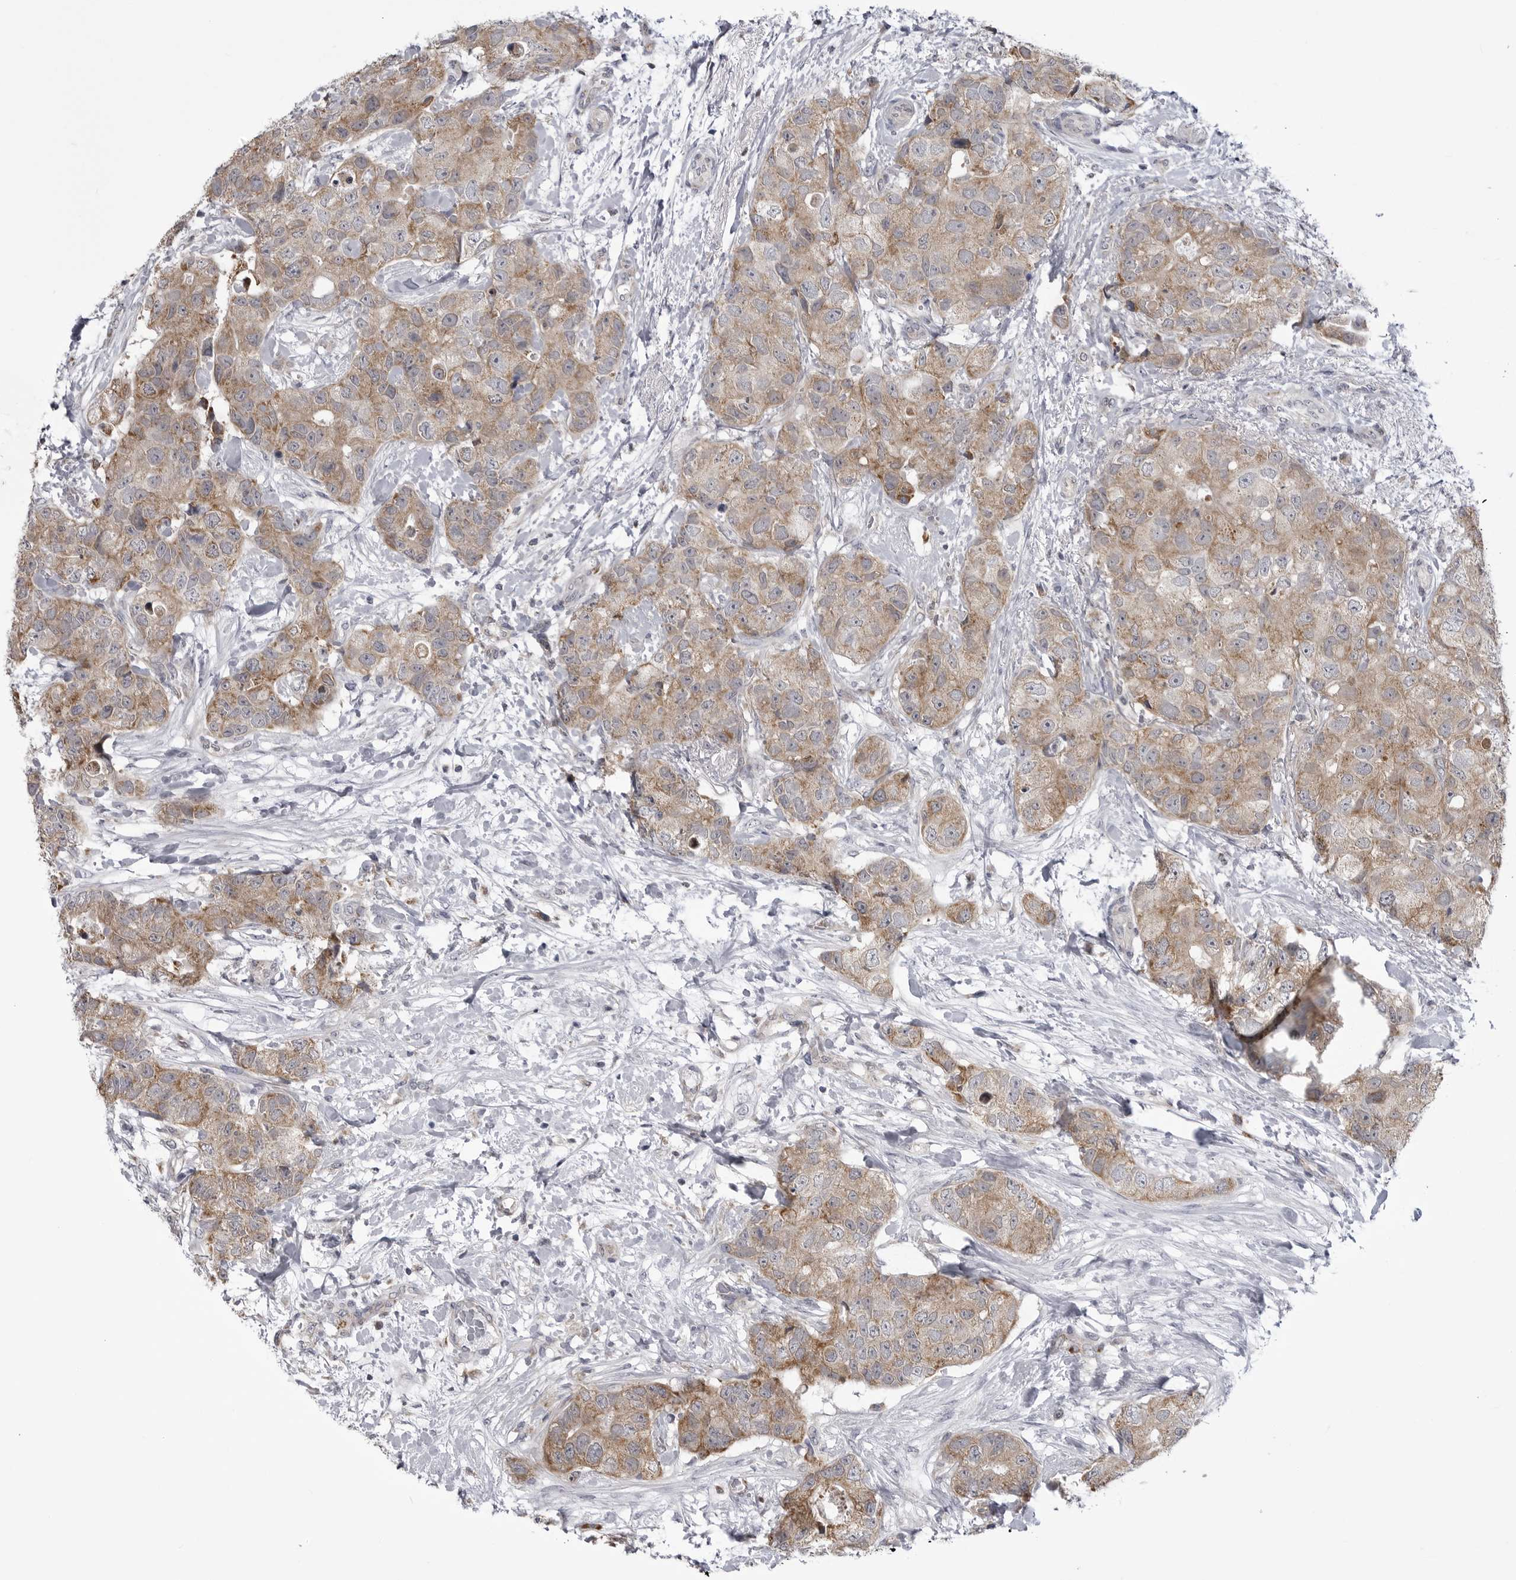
{"staining": {"intensity": "moderate", "quantity": ">75%", "location": "cytoplasmic/membranous"}, "tissue": "breast cancer", "cell_type": "Tumor cells", "image_type": "cancer", "snomed": [{"axis": "morphology", "description": "Duct carcinoma"}, {"axis": "topography", "description": "Breast"}], "caption": "Immunohistochemistry (IHC) (DAB) staining of human breast cancer (intraductal carcinoma) demonstrates moderate cytoplasmic/membranous protein positivity in approximately >75% of tumor cells.", "gene": "FH", "patient": {"sex": "female", "age": 62}}